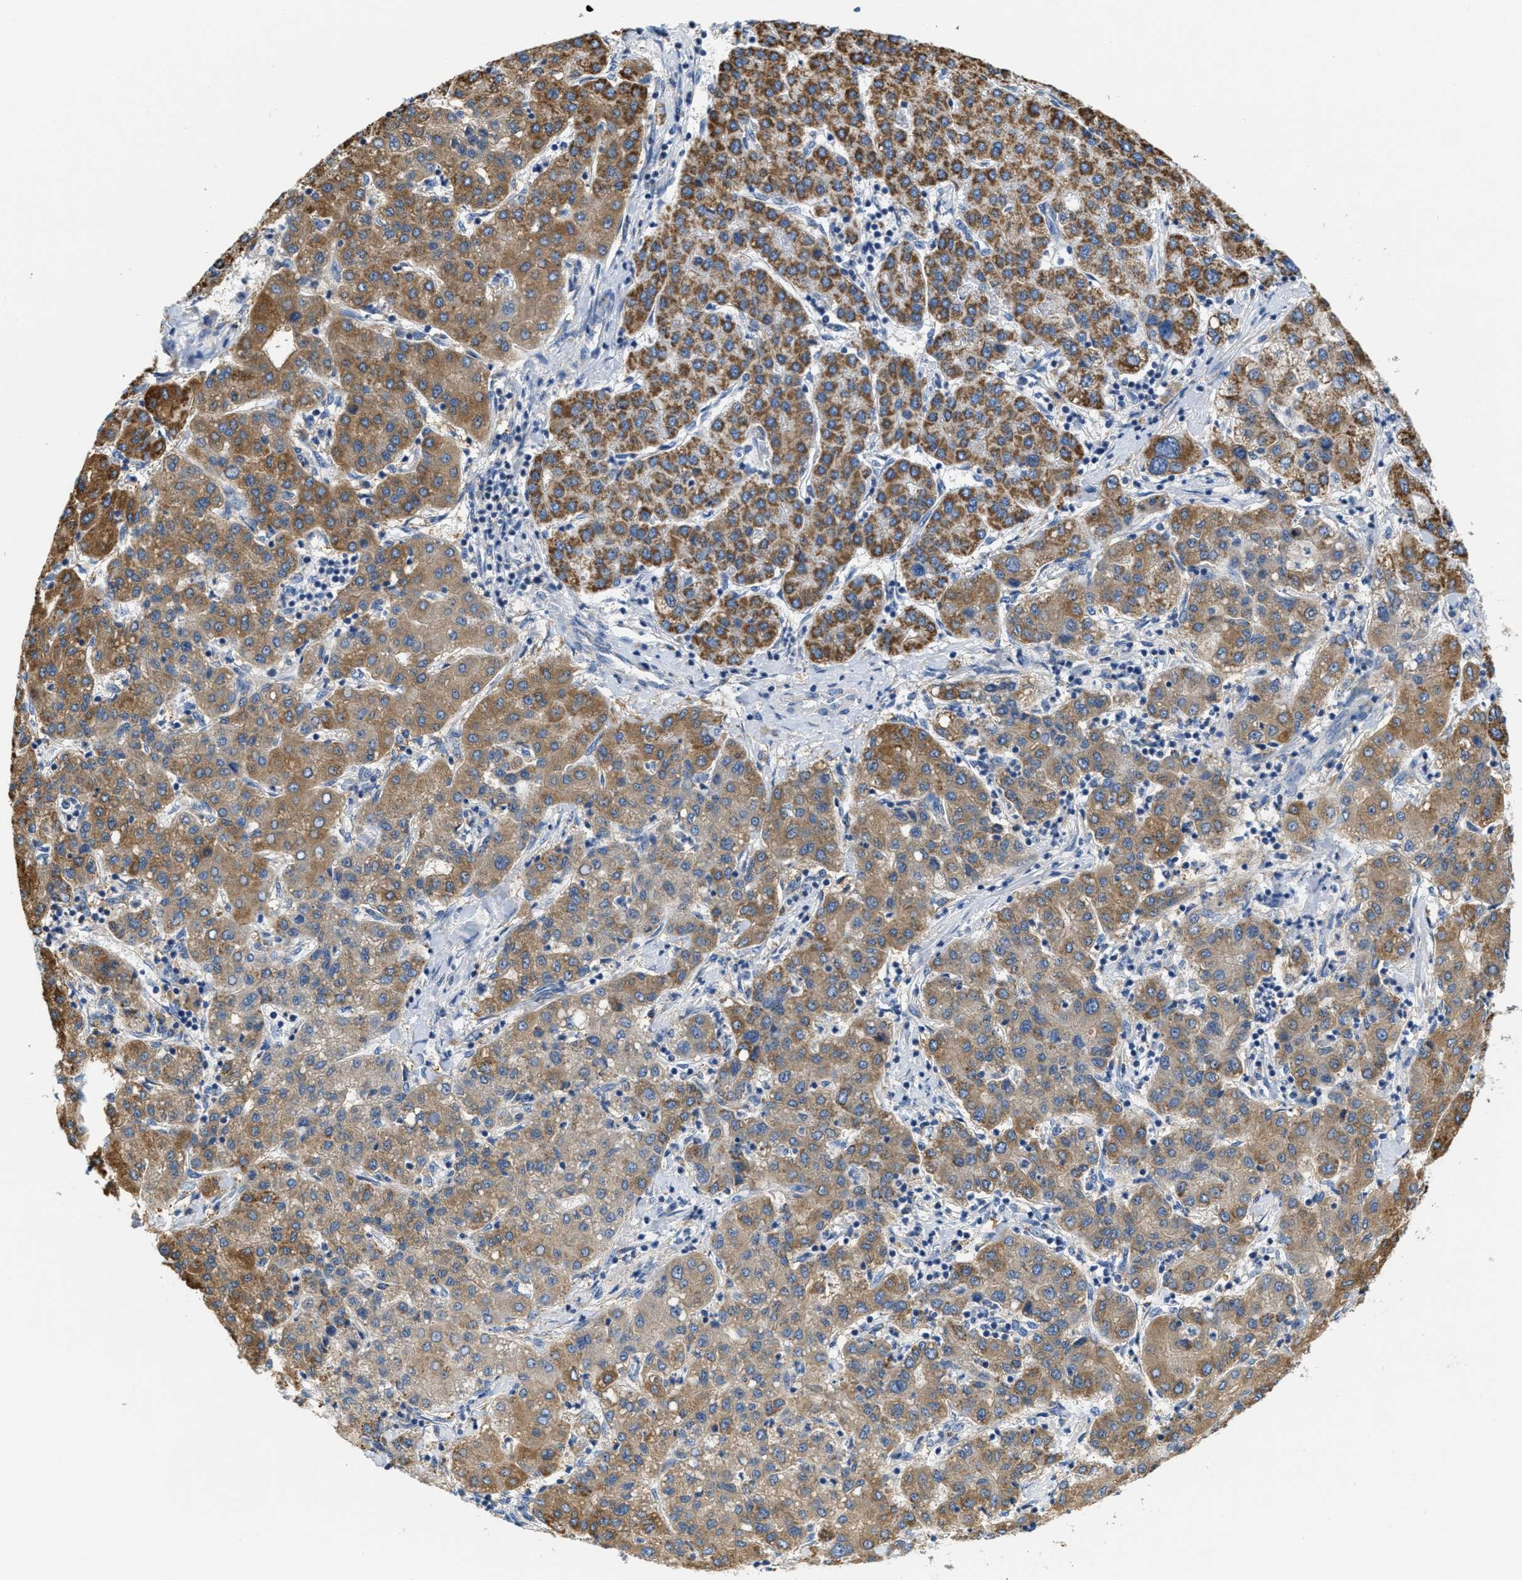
{"staining": {"intensity": "moderate", "quantity": ">75%", "location": "cytoplasmic/membranous"}, "tissue": "liver cancer", "cell_type": "Tumor cells", "image_type": "cancer", "snomed": [{"axis": "morphology", "description": "Carcinoma, Hepatocellular, NOS"}, {"axis": "topography", "description": "Liver"}], "caption": "IHC image of neoplastic tissue: human hepatocellular carcinoma (liver) stained using immunohistochemistry displays medium levels of moderate protein expression localized specifically in the cytoplasmic/membranous of tumor cells, appearing as a cytoplasmic/membranous brown color.", "gene": "KCNJ5", "patient": {"sex": "male", "age": 65}}